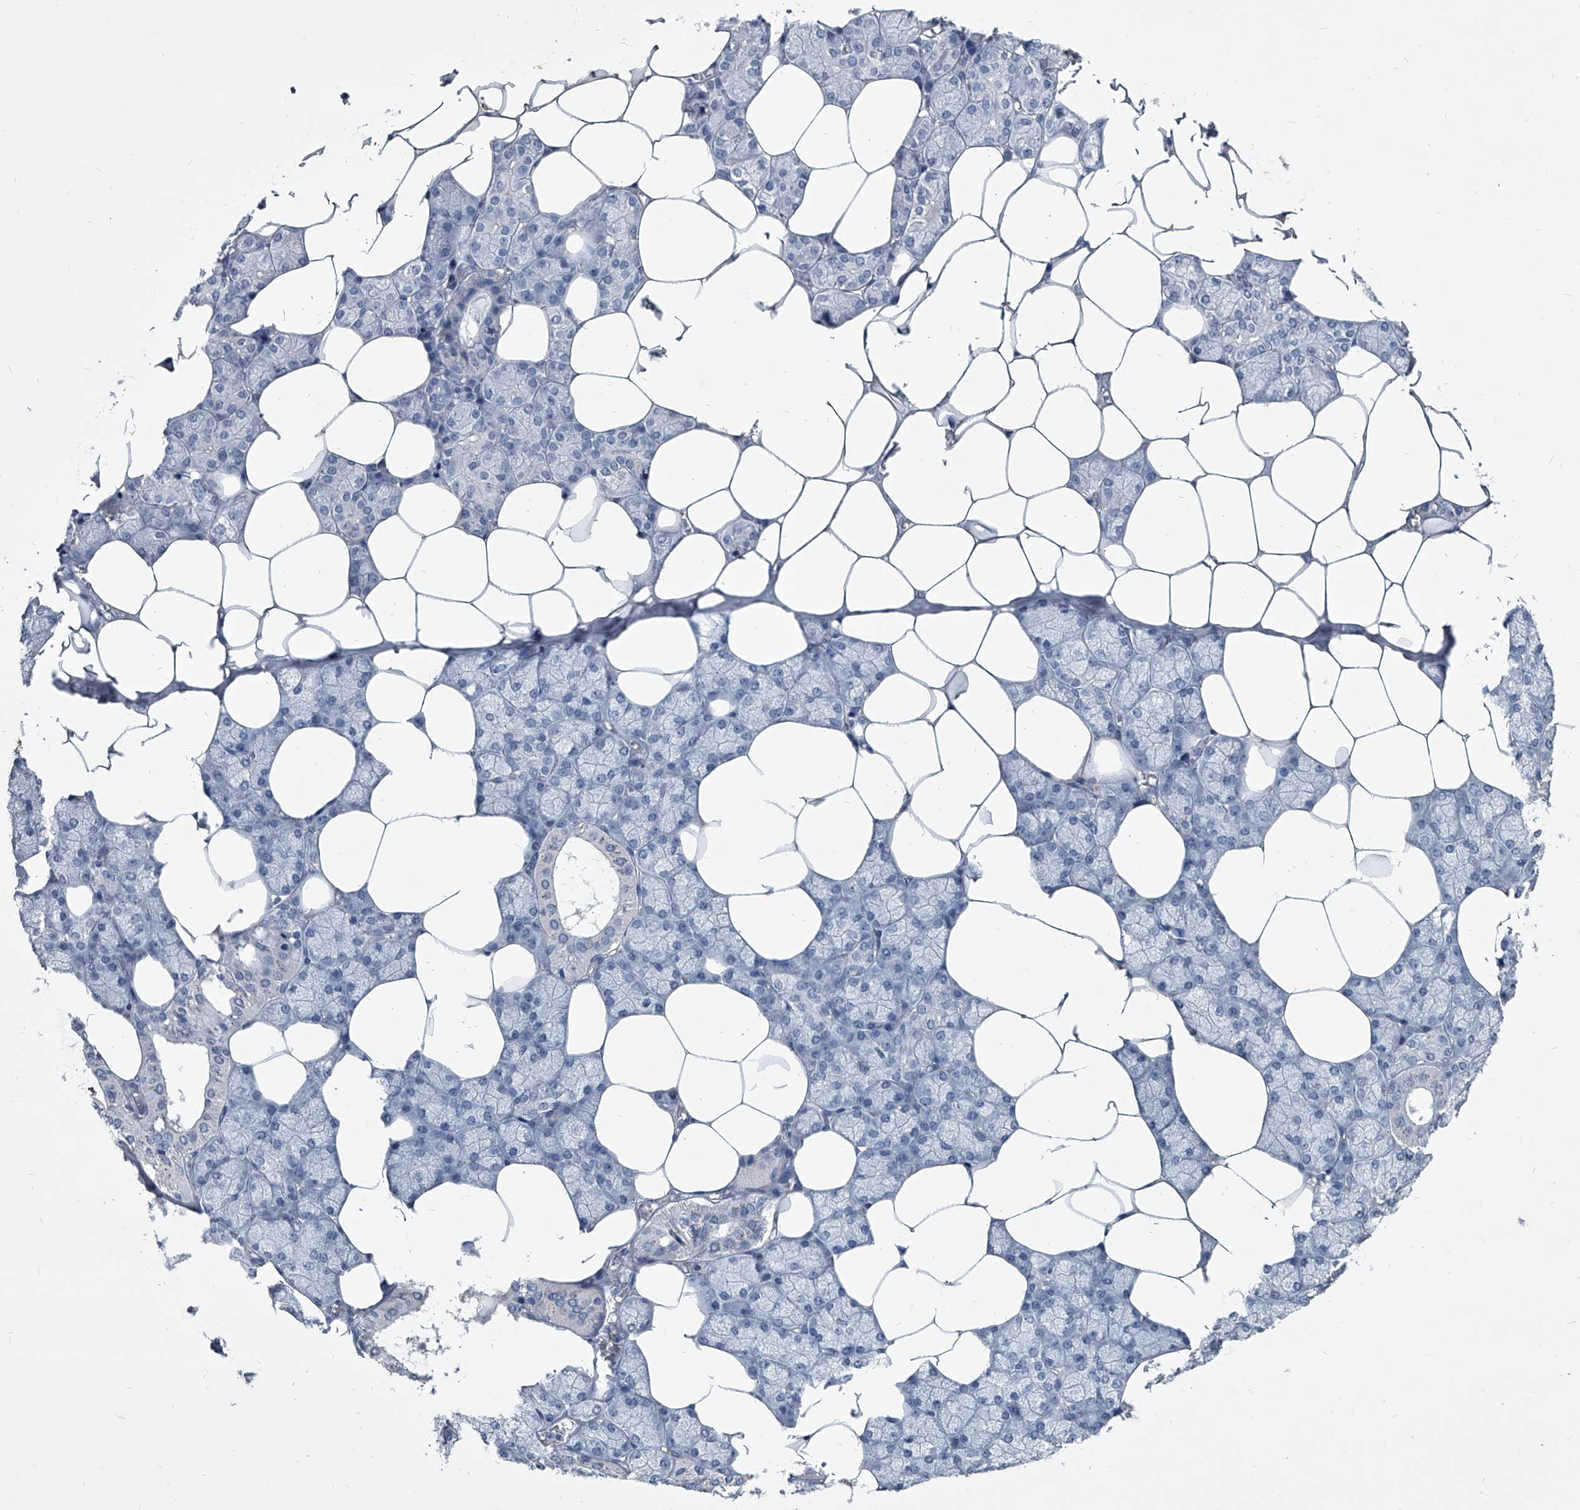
{"staining": {"intensity": "moderate", "quantity": "<25%", "location": "cytoplasmic/membranous"}, "tissue": "salivary gland", "cell_type": "Glandular cells", "image_type": "normal", "snomed": [{"axis": "morphology", "description": "Normal tissue, NOS"}, {"axis": "topography", "description": "Salivary gland"}], "caption": "The micrograph displays immunohistochemical staining of benign salivary gland. There is moderate cytoplasmic/membranous staining is present in approximately <25% of glandular cells.", "gene": "BCAS1", "patient": {"sex": "male", "age": 62}}